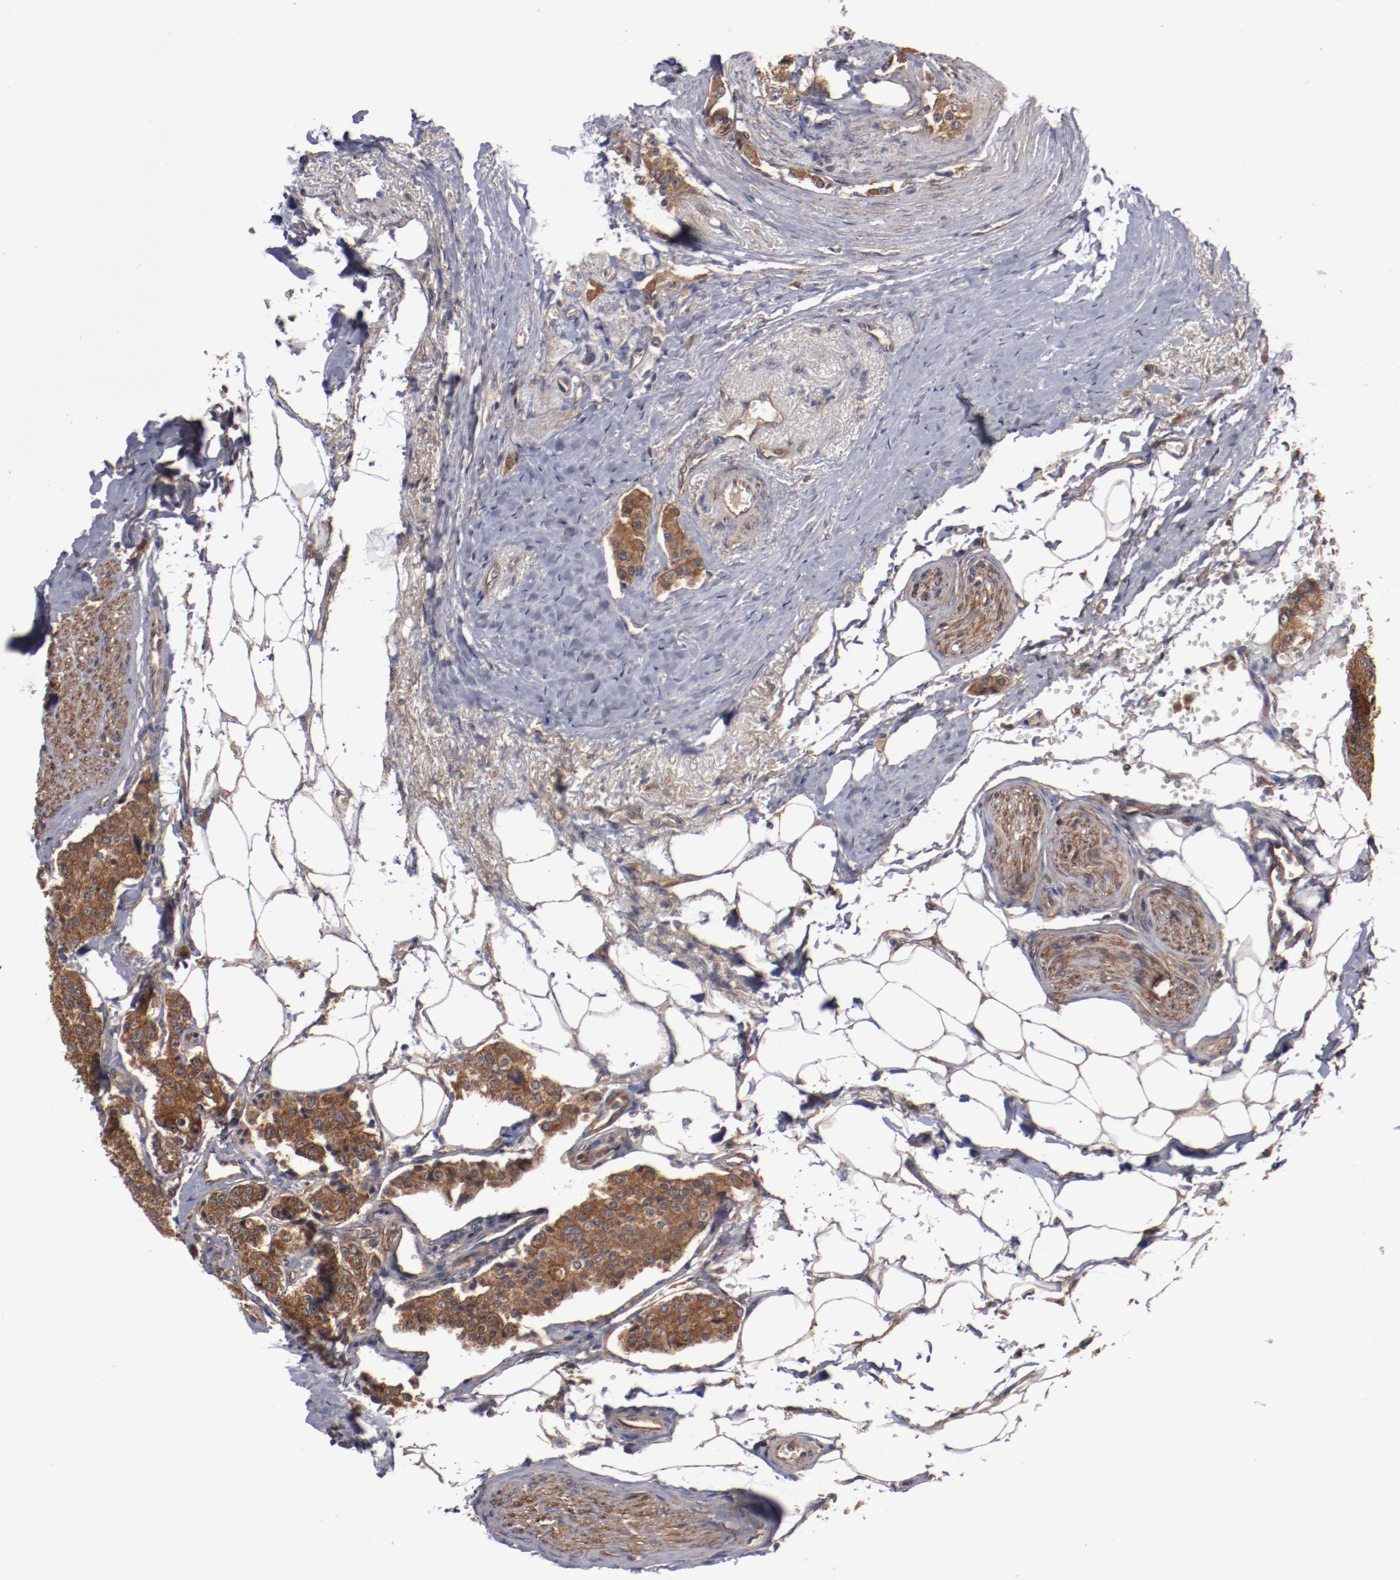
{"staining": {"intensity": "moderate", "quantity": ">75%", "location": "cytoplasmic/membranous"}, "tissue": "carcinoid", "cell_type": "Tumor cells", "image_type": "cancer", "snomed": [{"axis": "morphology", "description": "Carcinoid, malignant, NOS"}, {"axis": "topography", "description": "Colon"}], "caption": "Immunohistochemistry (DAB (3,3'-diaminobenzidine)) staining of human malignant carcinoid shows moderate cytoplasmic/membranous protein staining in approximately >75% of tumor cells.", "gene": "DNAAF2", "patient": {"sex": "female", "age": 61}}